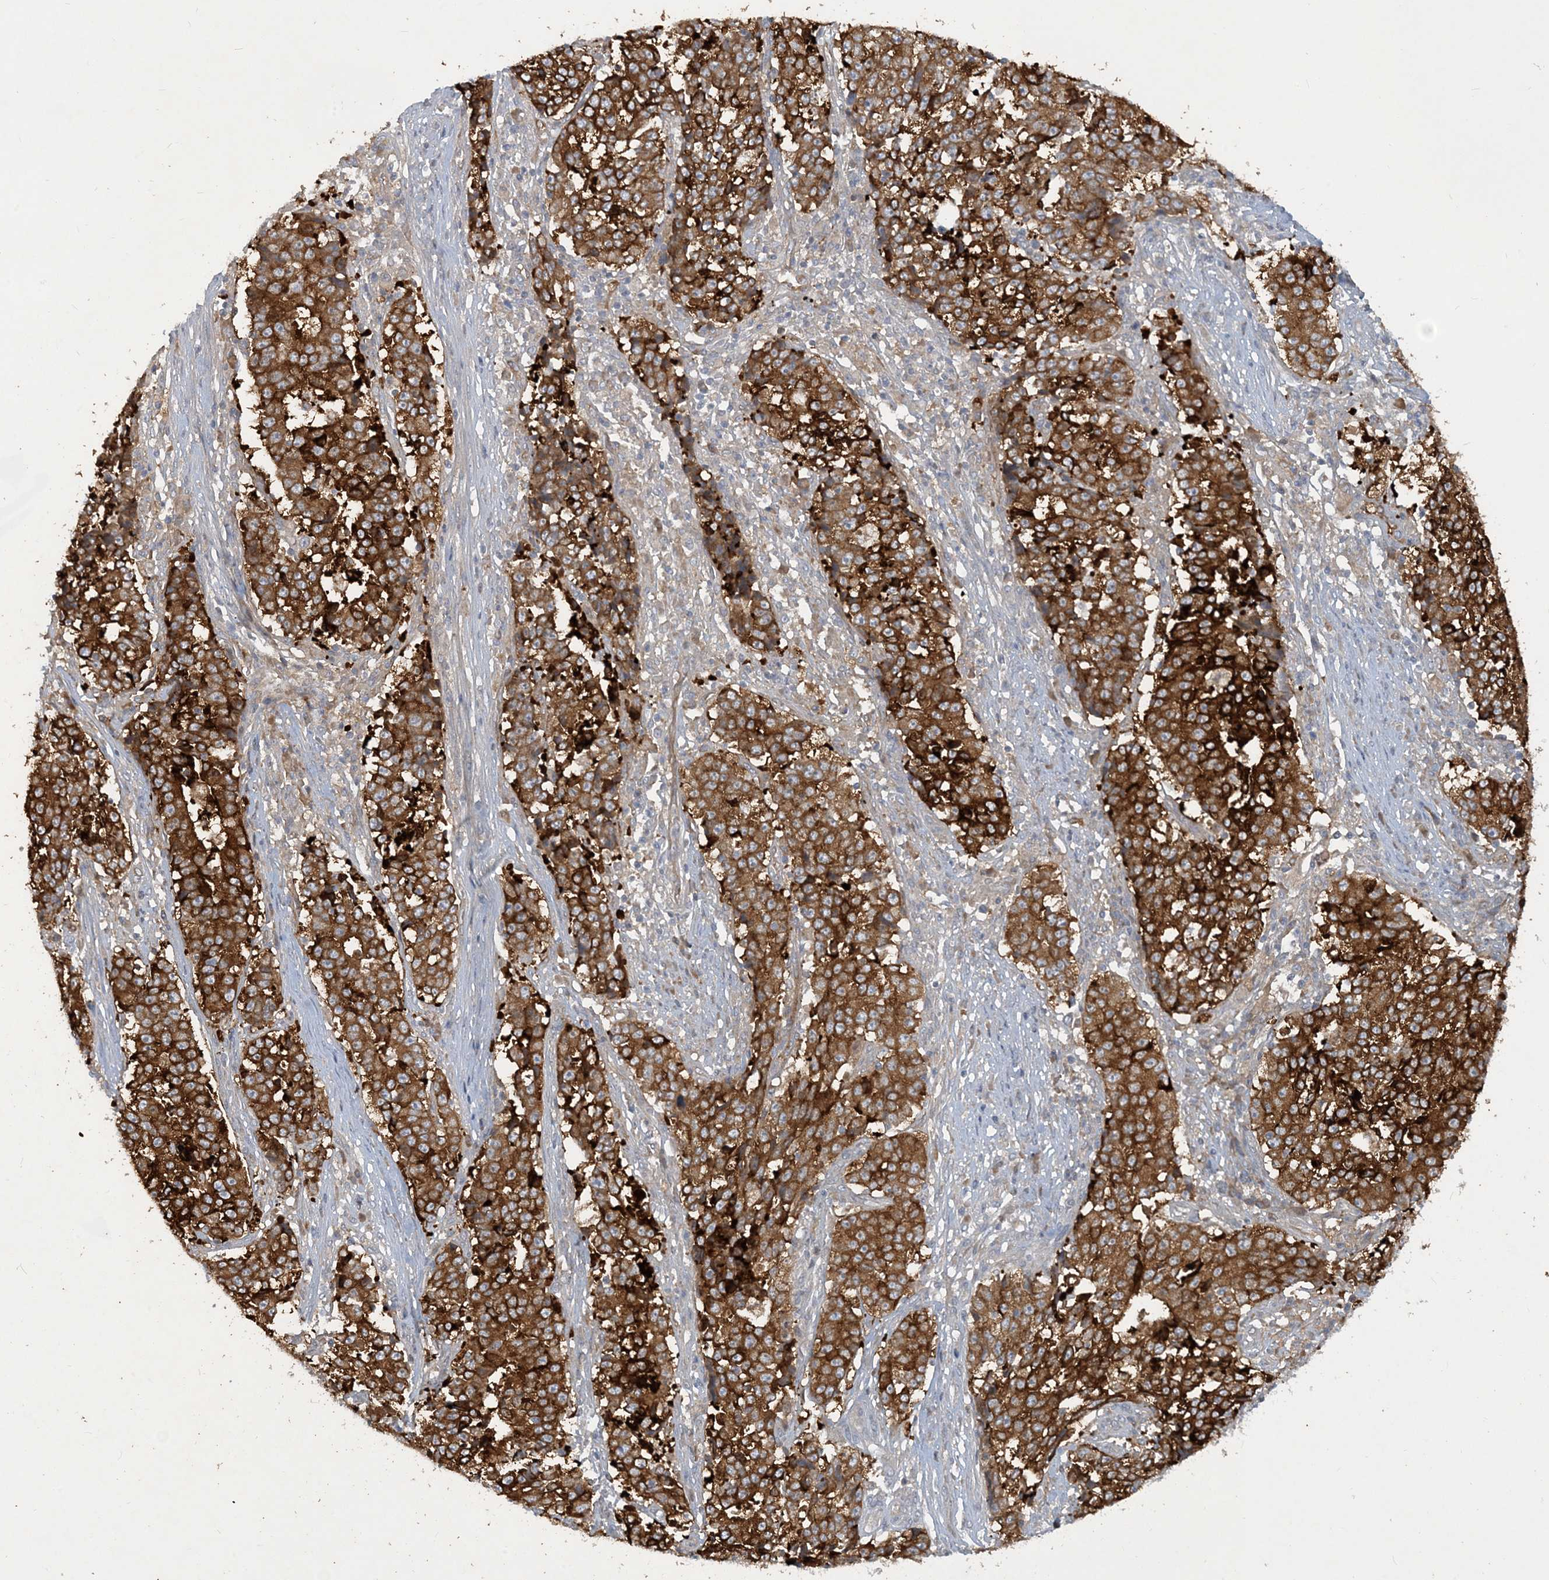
{"staining": {"intensity": "strong", "quantity": ">75%", "location": "cytoplasmic/membranous"}, "tissue": "stomach cancer", "cell_type": "Tumor cells", "image_type": "cancer", "snomed": [{"axis": "morphology", "description": "Adenocarcinoma, NOS"}, {"axis": "topography", "description": "Stomach"}], "caption": "Immunohistochemical staining of human stomach cancer (adenocarcinoma) shows high levels of strong cytoplasmic/membranous staining in about >75% of tumor cells.", "gene": "CDS1", "patient": {"sex": "male", "age": 59}}